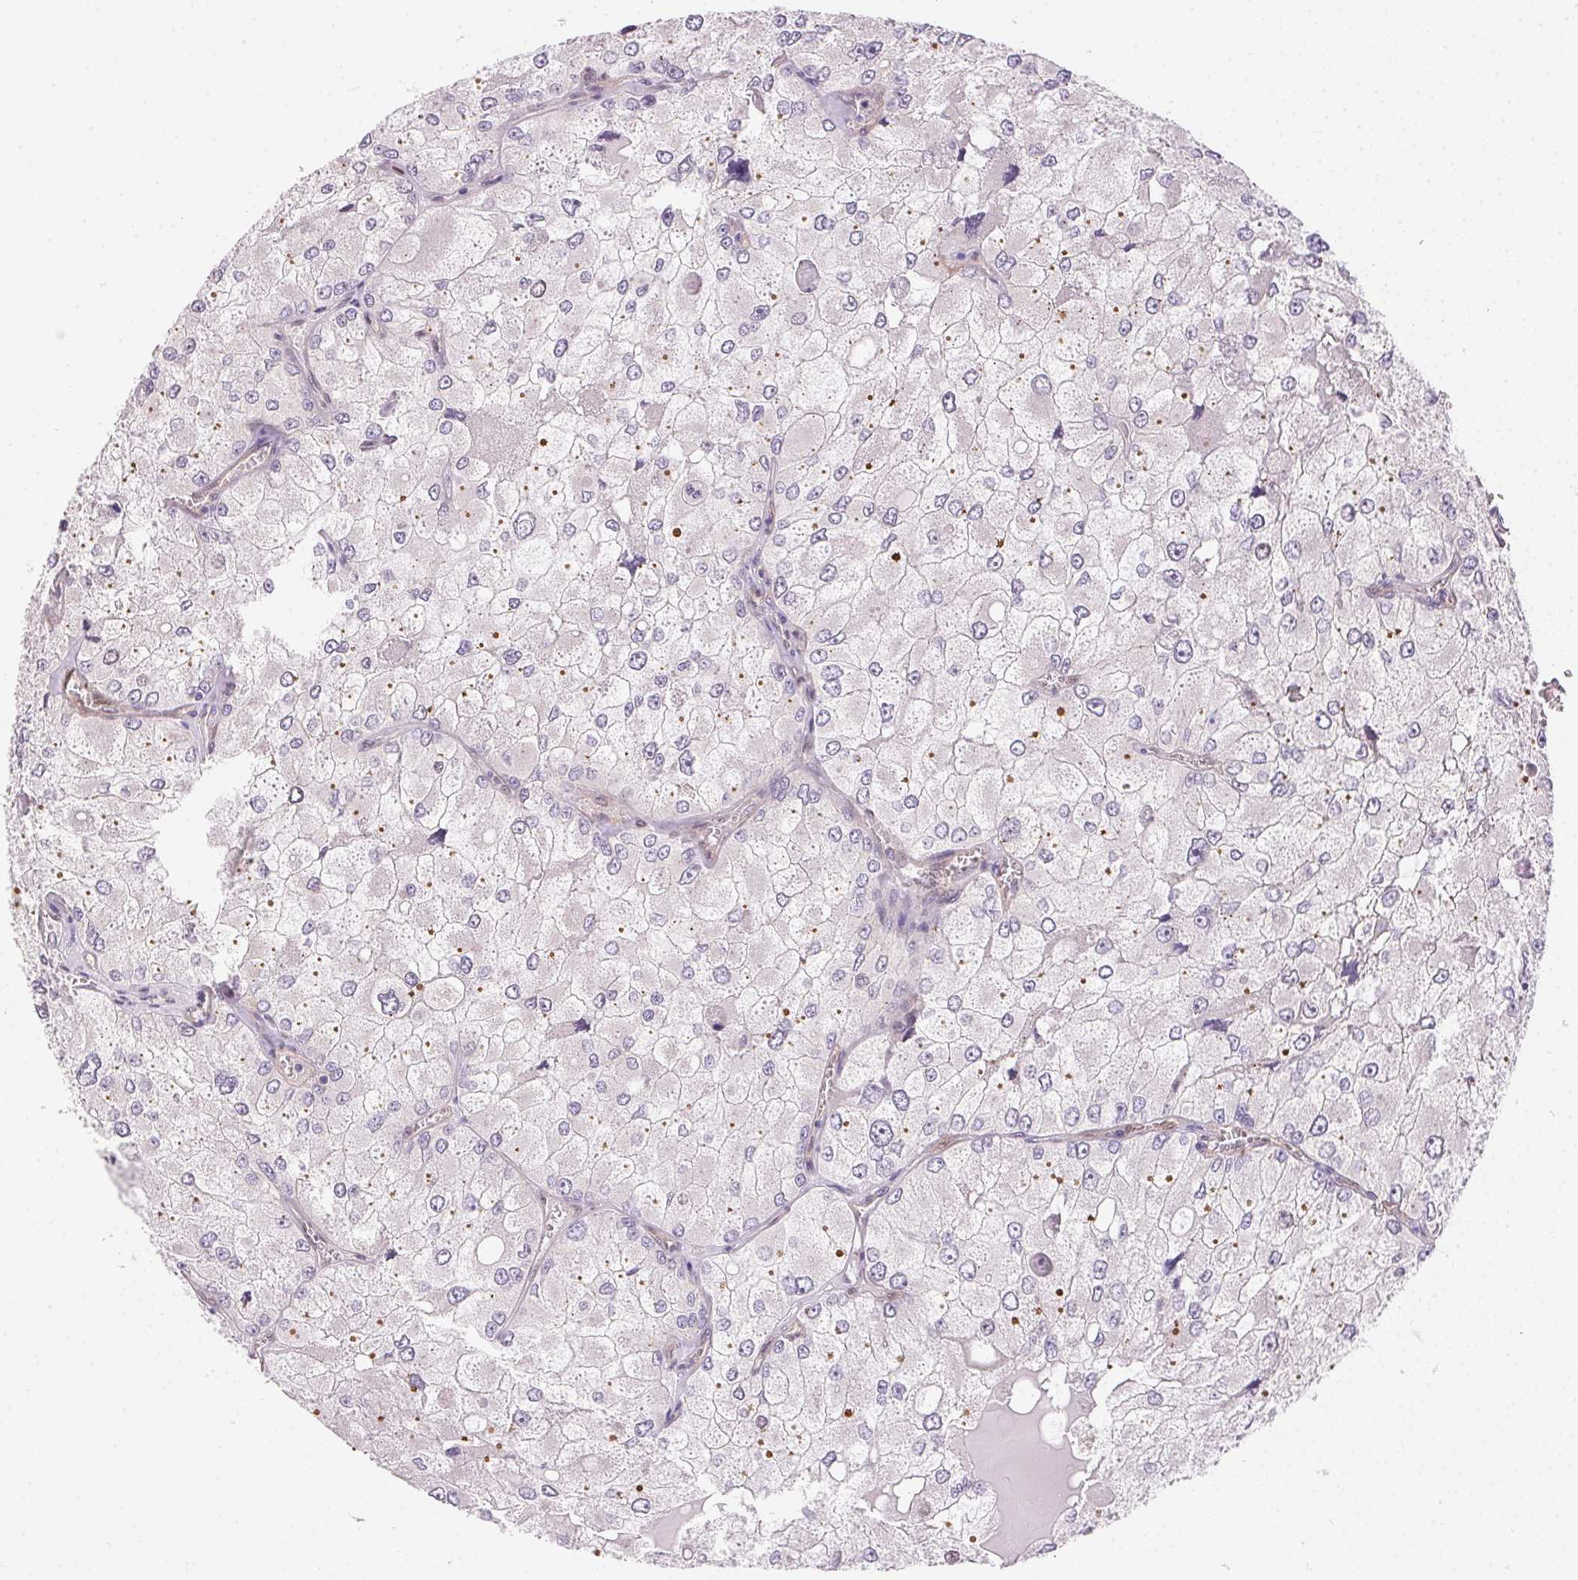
{"staining": {"intensity": "negative", "quantity": "none", "location": "none"}, "tissue": "renal cancer", "cell_type": "Tumor cells", "image_type": "cancer", "snomed": [{"axis": "morphology", "description": "Adenocarcinoma, NOS"}, {"axis": "topography", "description": "Kidney"}], "caption": "Renal adenocarcinoma stained for a protein using immunohistochemistry demonstrates no staining tumor cells.", "gene": "SMTN", "patient": {"sex": "female", "age": 70}}